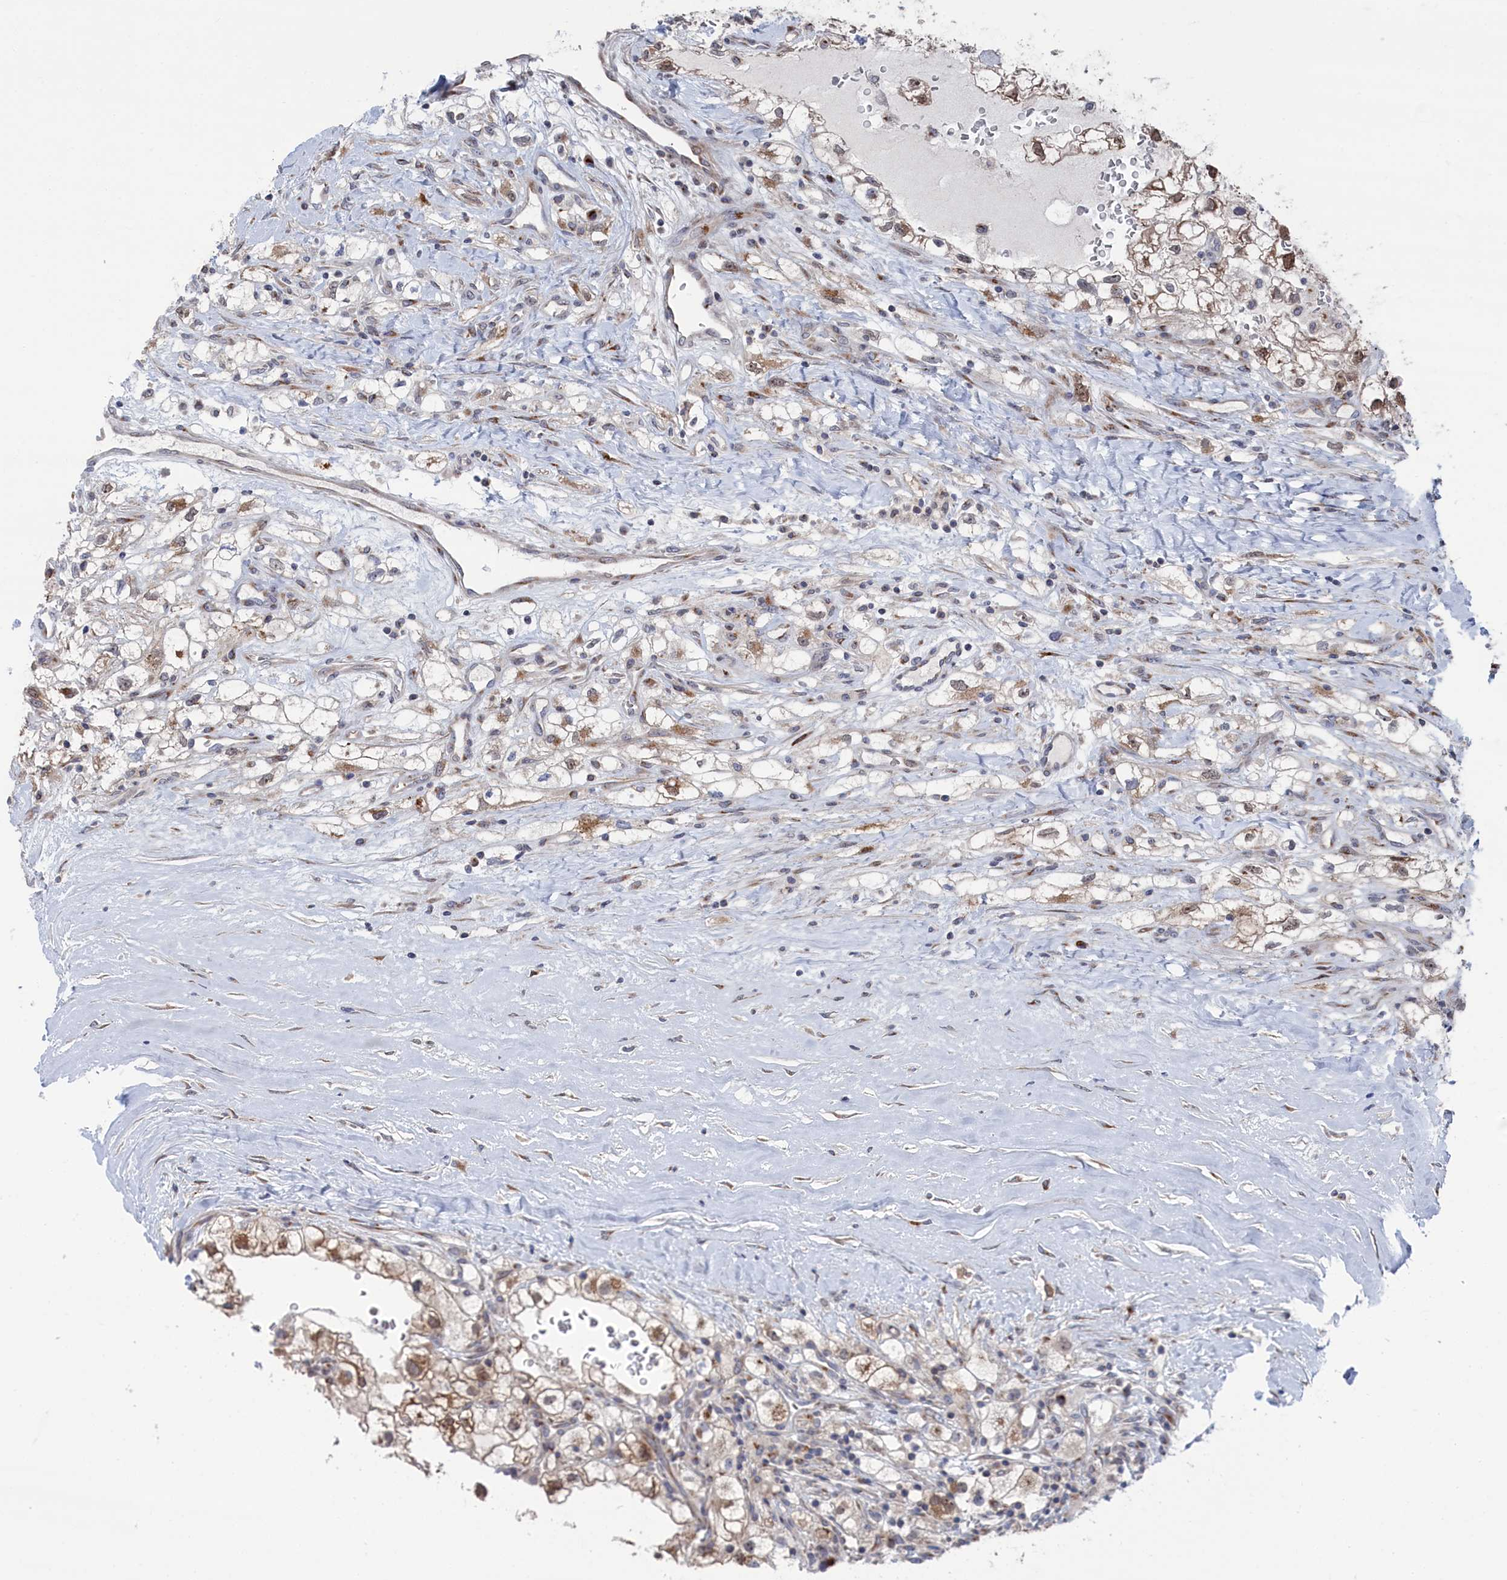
{"staining": {"intensity": "moderate", "quantity": "25%-75%", "location": "cytoplasmic/membranous,nuclear"}, "tissue": "renal cancer", "cell_type": "Tumor cells", "image_type": "cancer", "snomed": [{"axis": "morphology", "description": "Adenocarcinoma, NOS"}, {"axis": "topography", "description": "Kidney"}], "caption": "Immunohistochemical staining of renal adenocarcinoma displays medium levels of moderate cytoplasmic/membranous and nuclear positivity in approximately 25%-75% of tumor cells. (IHC, brightfield microscopy, high magnification).", "gene": "IRX1", "patient": {"sex": "male", "age": 59}}